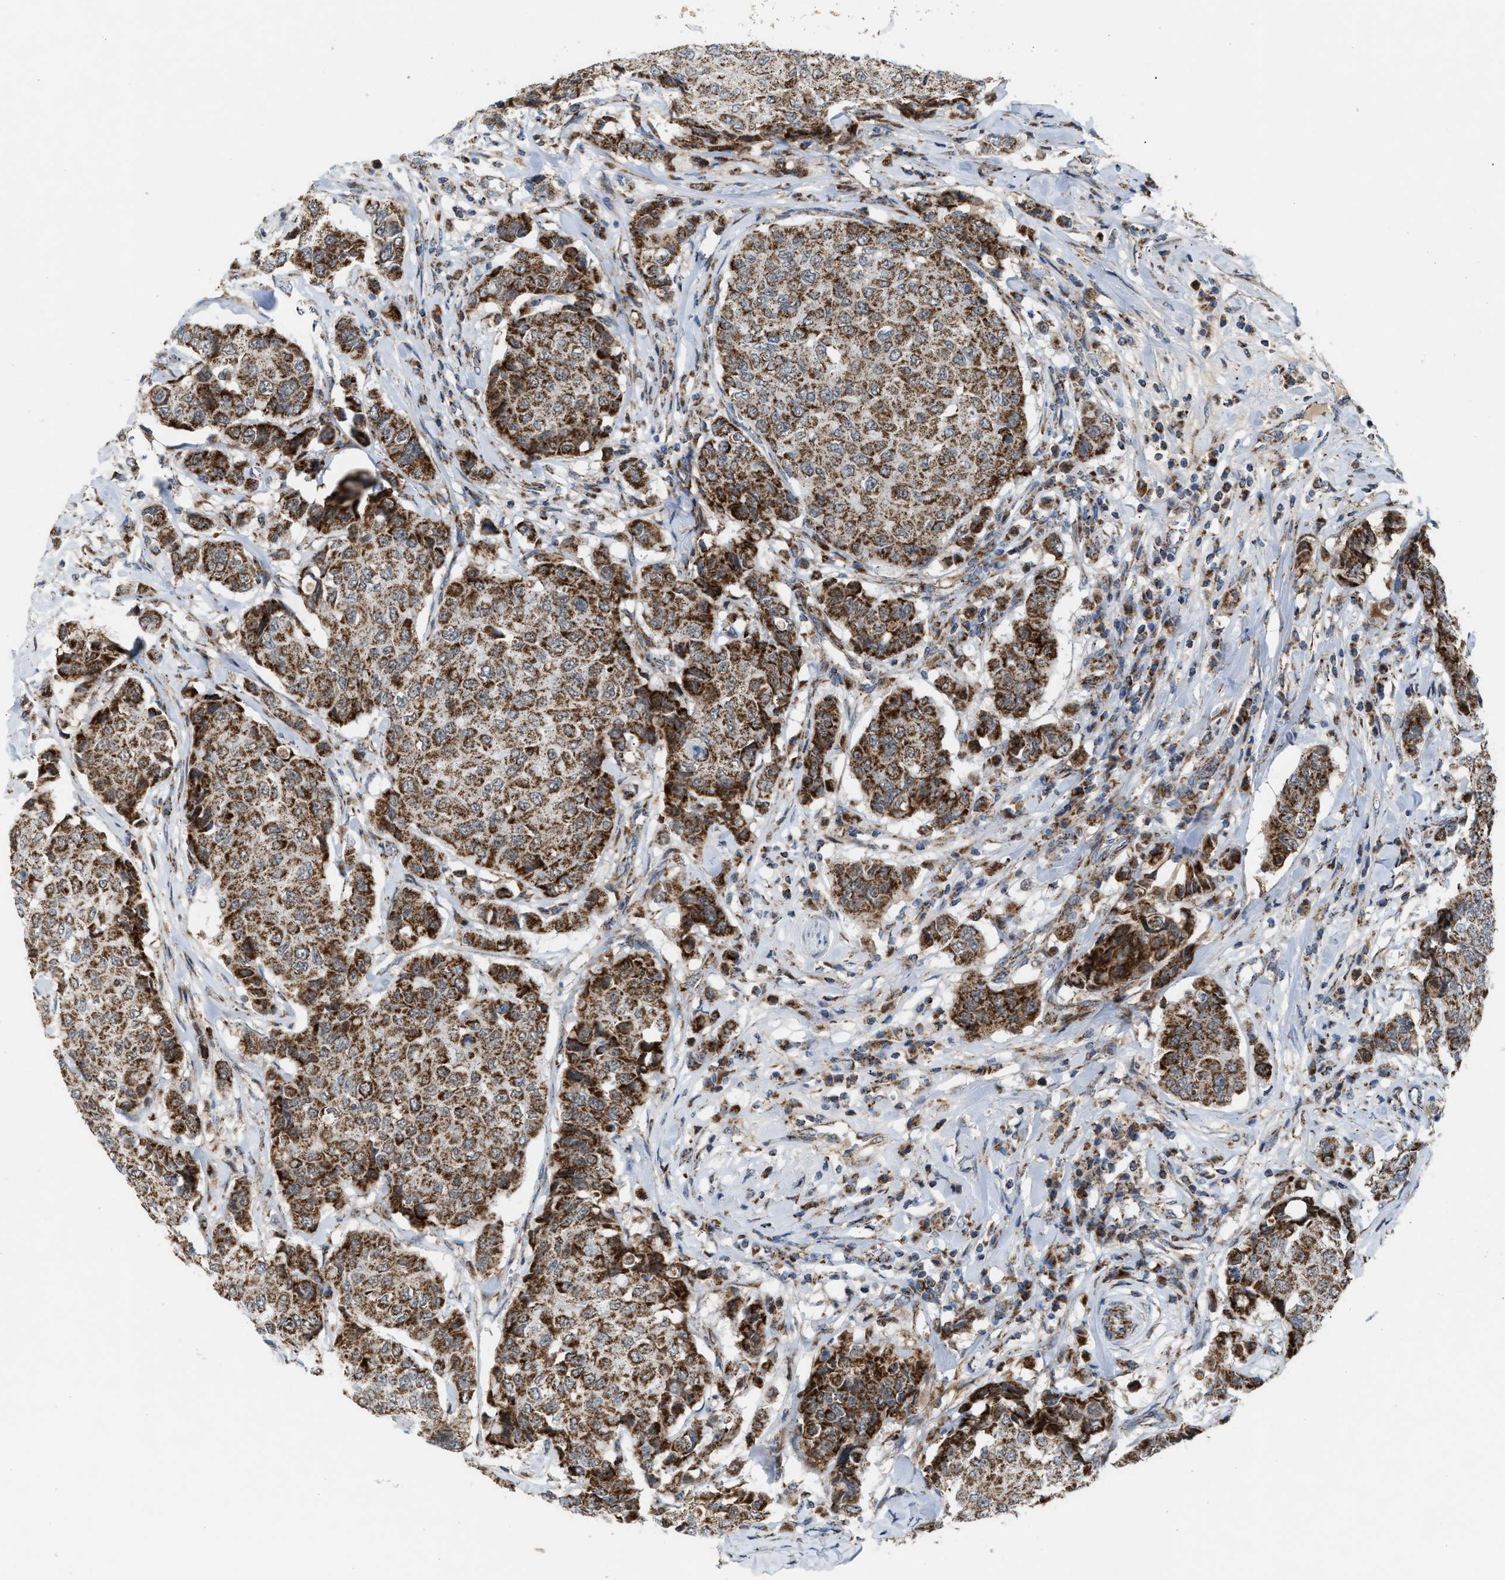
{"staining": {"intensity": "strong", "quantity": ">75%", "location": "cytoplasmic/membranous"}, "tissue": "breast cancer", "cell_type": "Tumor cells", "image_type": "cancer", "snomed": [{"axis": "morphology", "description": "Duct carcinoma"}, {"axis": "topography", "description": "Breast"}], "caption": "Breast intraductal carcinoma stained with a brown dye exhibits strong cytoplasmic/membranous positive positivity in approximately >75% of tumor cells.", "gene": "PMPCA", "patient": {"sex": "female", "age": 27}}